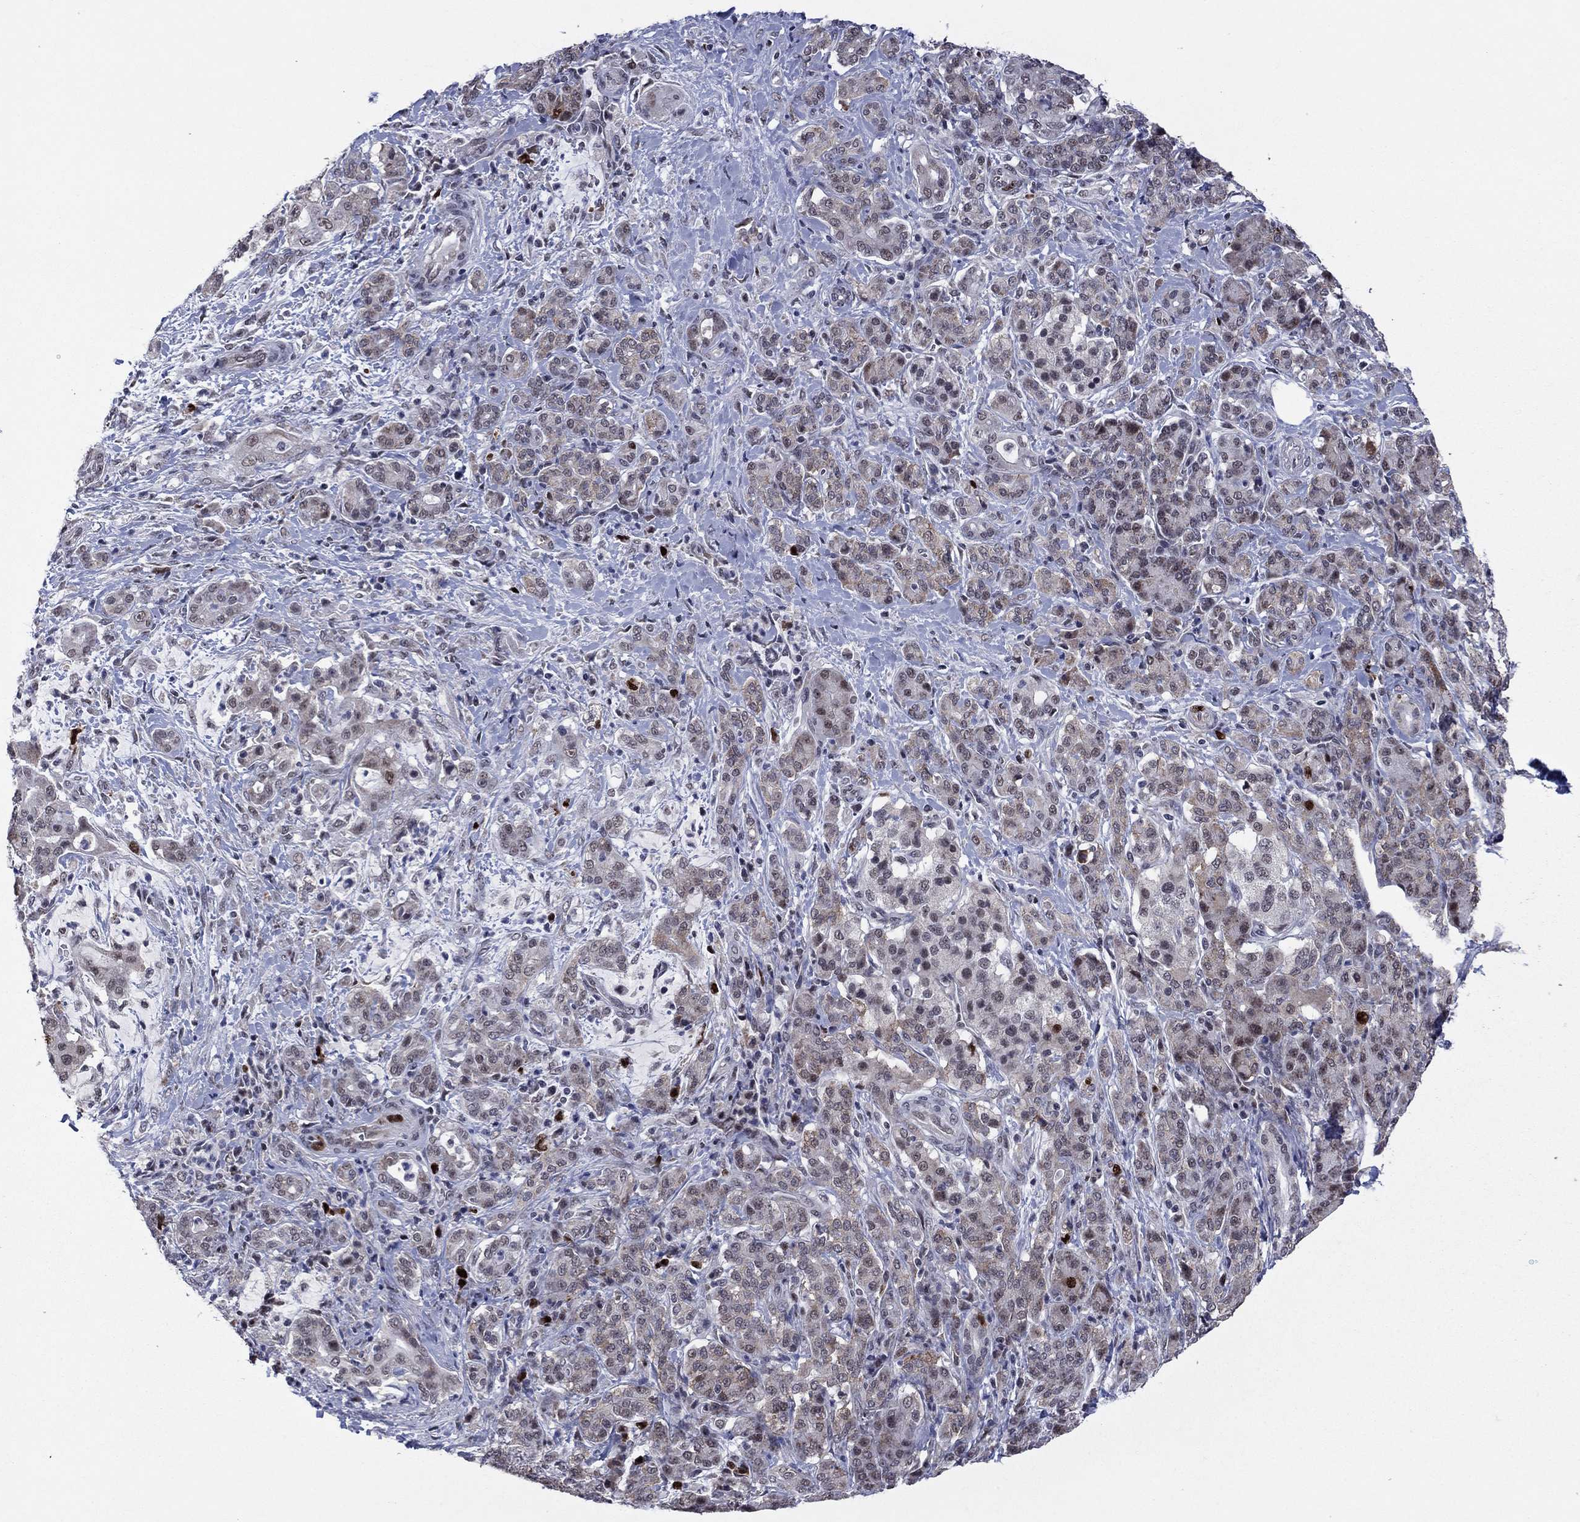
{"staining": {"intensity": "strong", "quantity": "<25%", "location": "nuclear"}, "tissue": "pancreatic cancer", "cell_type": "Tumor cells", "image_type": "cancer", "snomed": [{"axis": "morphology", "description": "Normal tissue, NOS"}, {"axis": "morphology", "description": "Inflammation, NOS"}, {"axis": "morphology", "description": "Adenocarcinoma, NOS"}, {"axis": "topography", "description": "Pancreas"}], "caption": "High-magnification brightfield microscopy of pancreatic cancer (adenocarcinoma) stained with DAB (3,3'-diaminobenzidine) (brown) and counterstained with hematoxylin (blue). tumor cells exhibit strong nuclear staining is appreciated in approximately<25% of cells. Immunohistochemistry stains the protein of interest in brown and the nuclei are stained blue.", "gene": "CDCA5", "patient": {"sex": "male", "age": 57}}